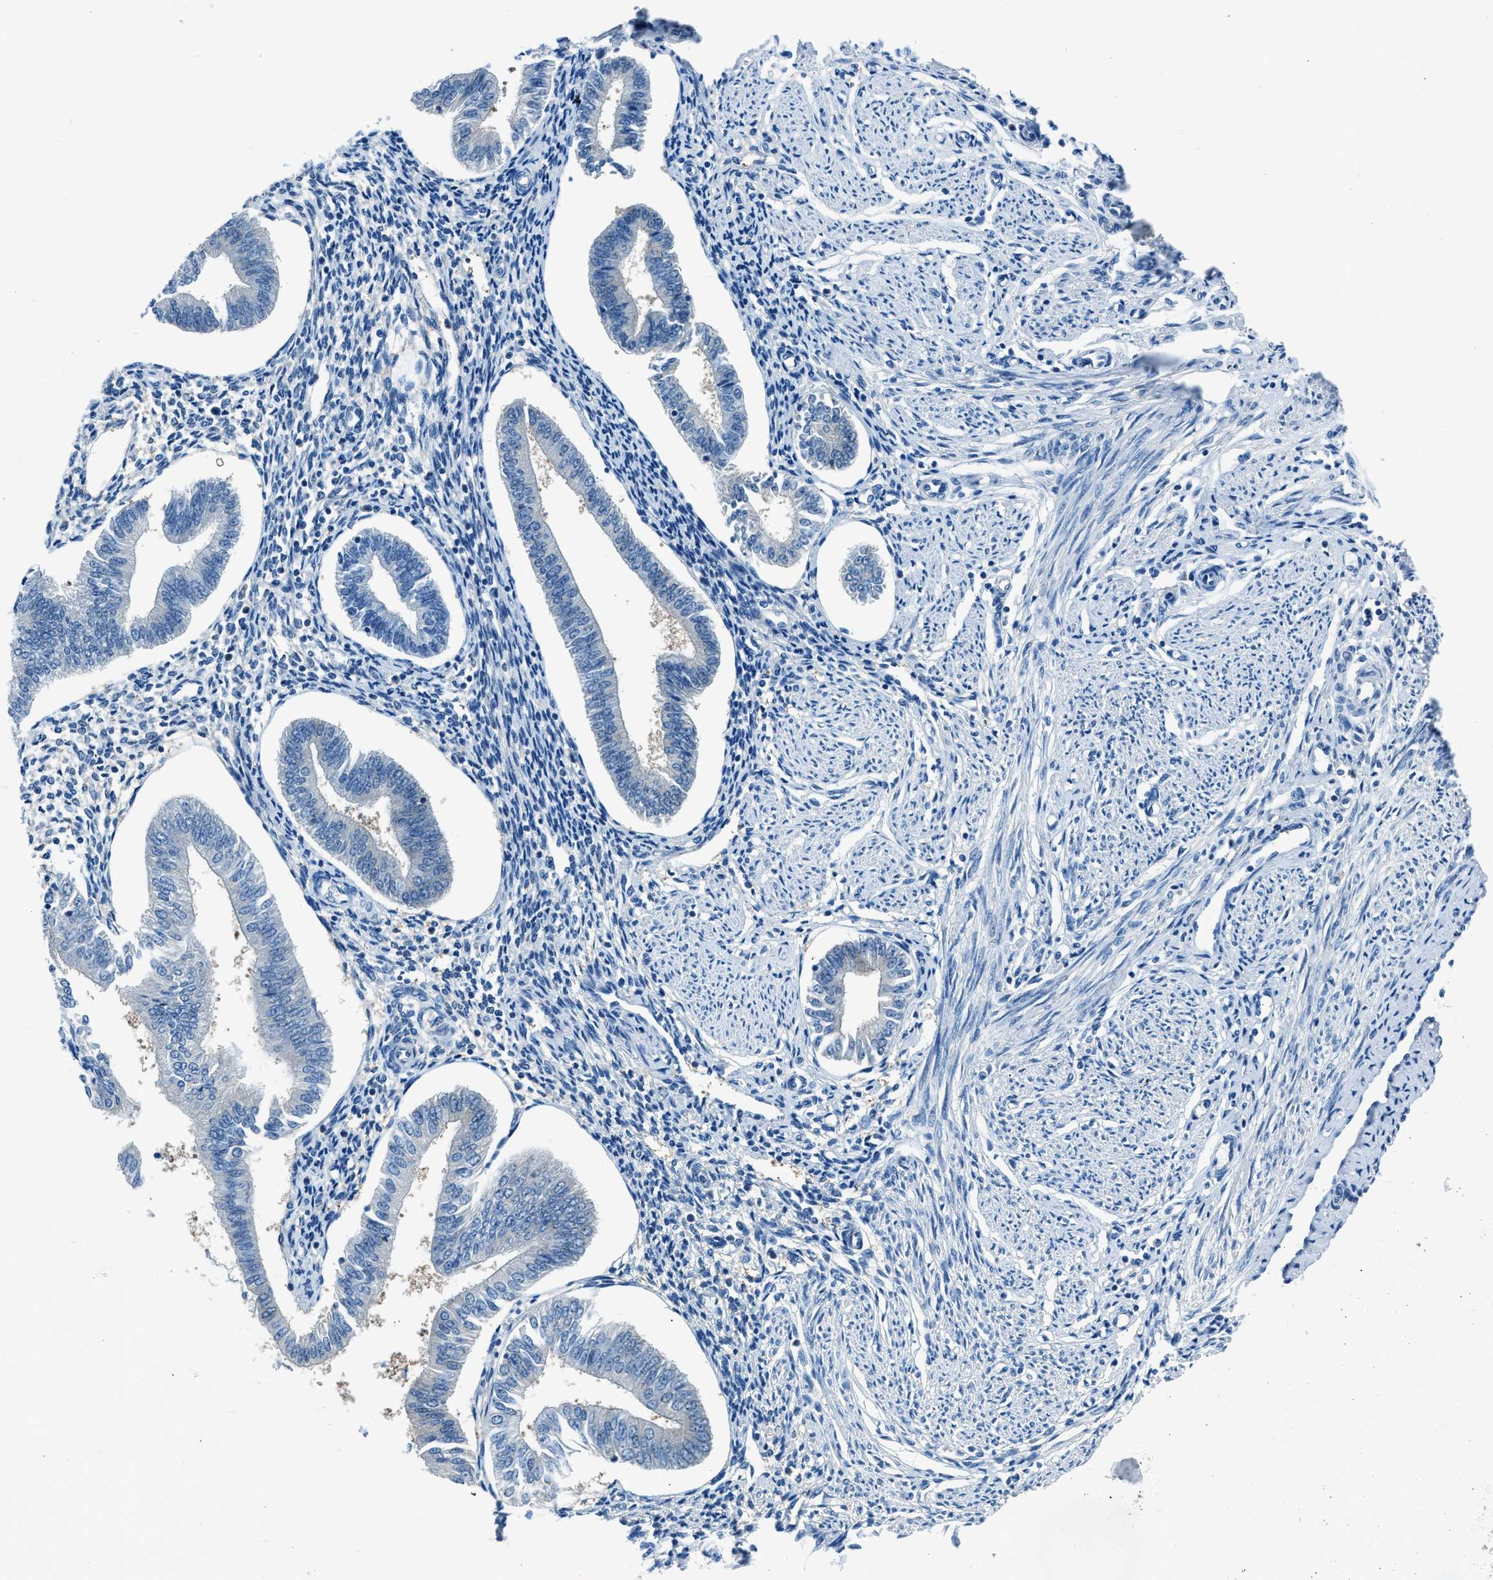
{"staining": {"intensity": "weak", "quantity": "<25%", "location": "cytoplasmic/membranous"}, "tissue": "endometrium", "cell_type": "Cells in endometrial stroma", "image_type": "normal", "snomed": [{"axis": "morphology", "description": "Normal tissue, NOS"}, {"axis": "topography", "description": "Endometrium"}], "caption": "Cells in endometrial stroma show no significant staining in unremarkable endometrium. (Brightfield microscopy of DAB (3,3'-diaminobenzidine) IHC at high magnification).", "gene": "SARS1", "patient": {"sex": "female", "age": 50}}